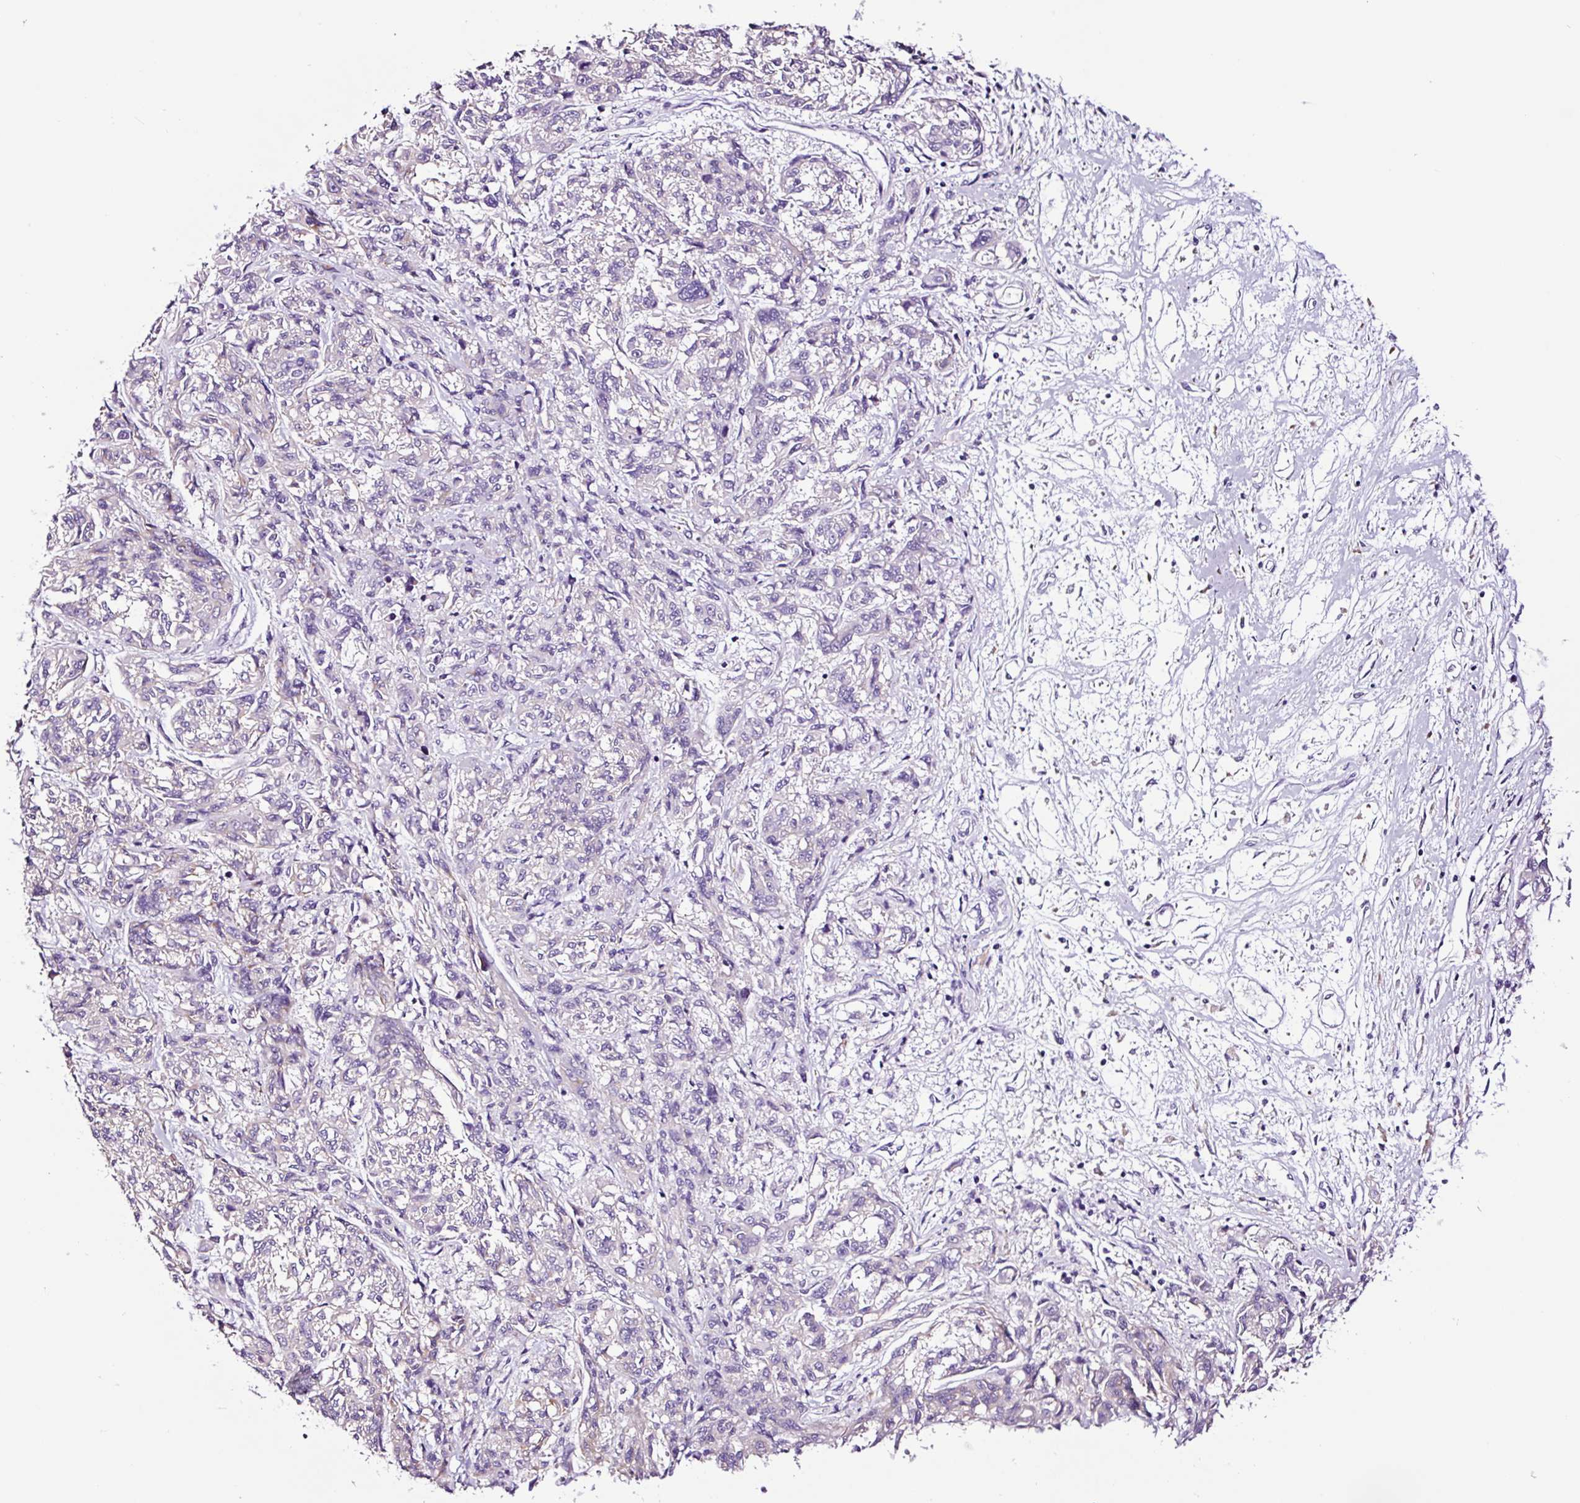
{"staining": {"intensity": "negative", "quantity": "none", "location": "none"}, "tissue": "melanoma", "cell_type": "Tumor cells", "image_type": "cancer", "snomed": [{"axis": "morphology", "description": "Malignant melanoma, NOS"}, {"axis": "topography", "description": "Skin"}], "caption": "An immunohistochemistry (IHC) histopathology image of malignant melanoma is shown. There is no staining in tumor cells of malignant melanoma.", "gene": "FBXL7", "patient": {"sex": "male", "age": 53}}